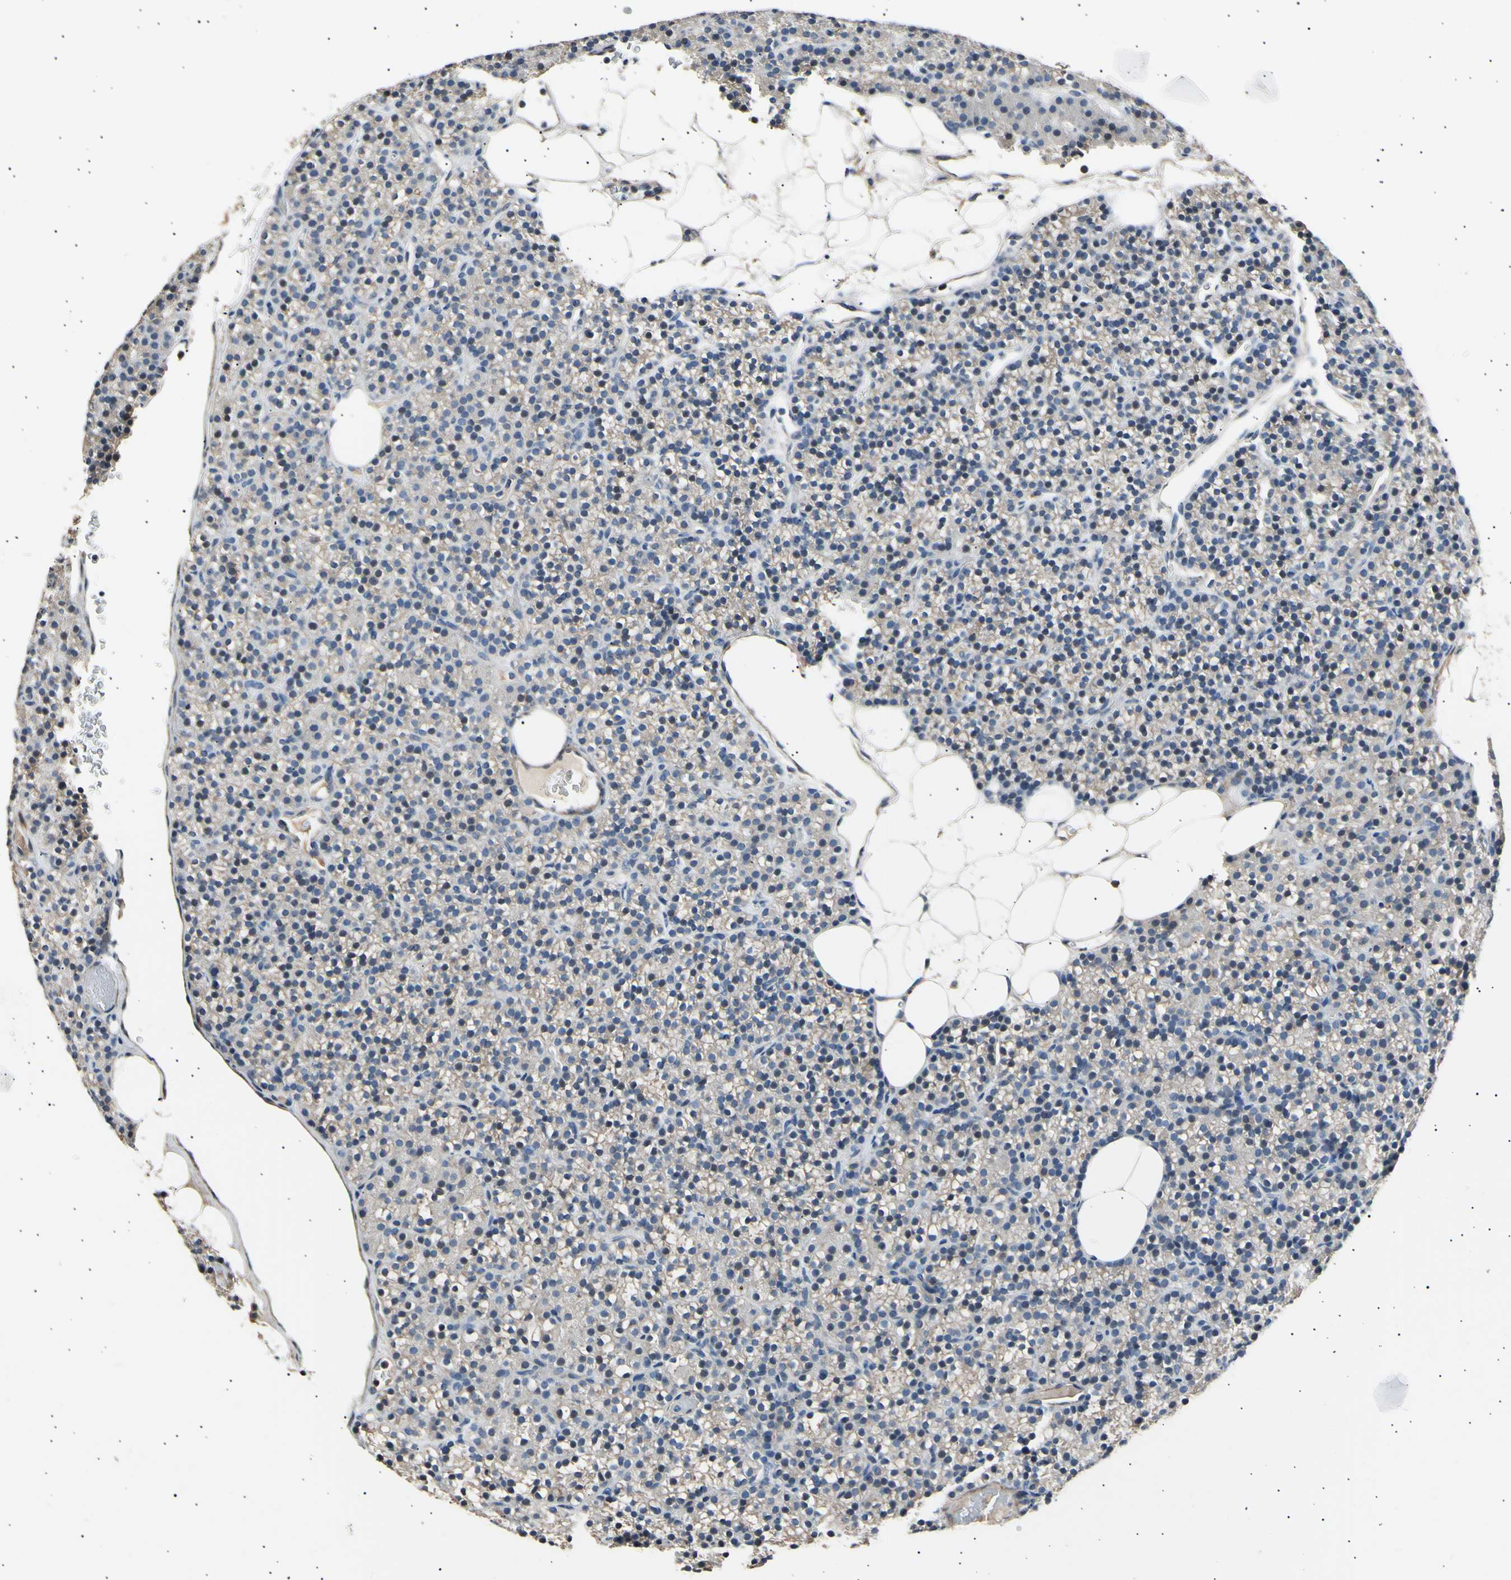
{"staining": {"intensity": "weak", "quantity": "25%-75%", "location": "cytoplasmic/membranous,nuclear"}, "tissue": "parathyroid gland", "cell_type": "Glandular cells", "image_type": "normal", "snomed": [{"axis": "morphology", "description": "Normal tissue, NOS"}, {"axis": "morphology", "description": "Hyperplasia, NOS"}, {"axis": "topography", "description": "Parathyroid gland"}], "caption": "Immunohistochemical staining of unremarkable parathyroid gland demonstrates weak cytoplasmic/membranous,nuclear protein staining in about 25%-75% of glandular cells.", "gene": "LDLR", "patient": {"sex": "male", "age": 44}}